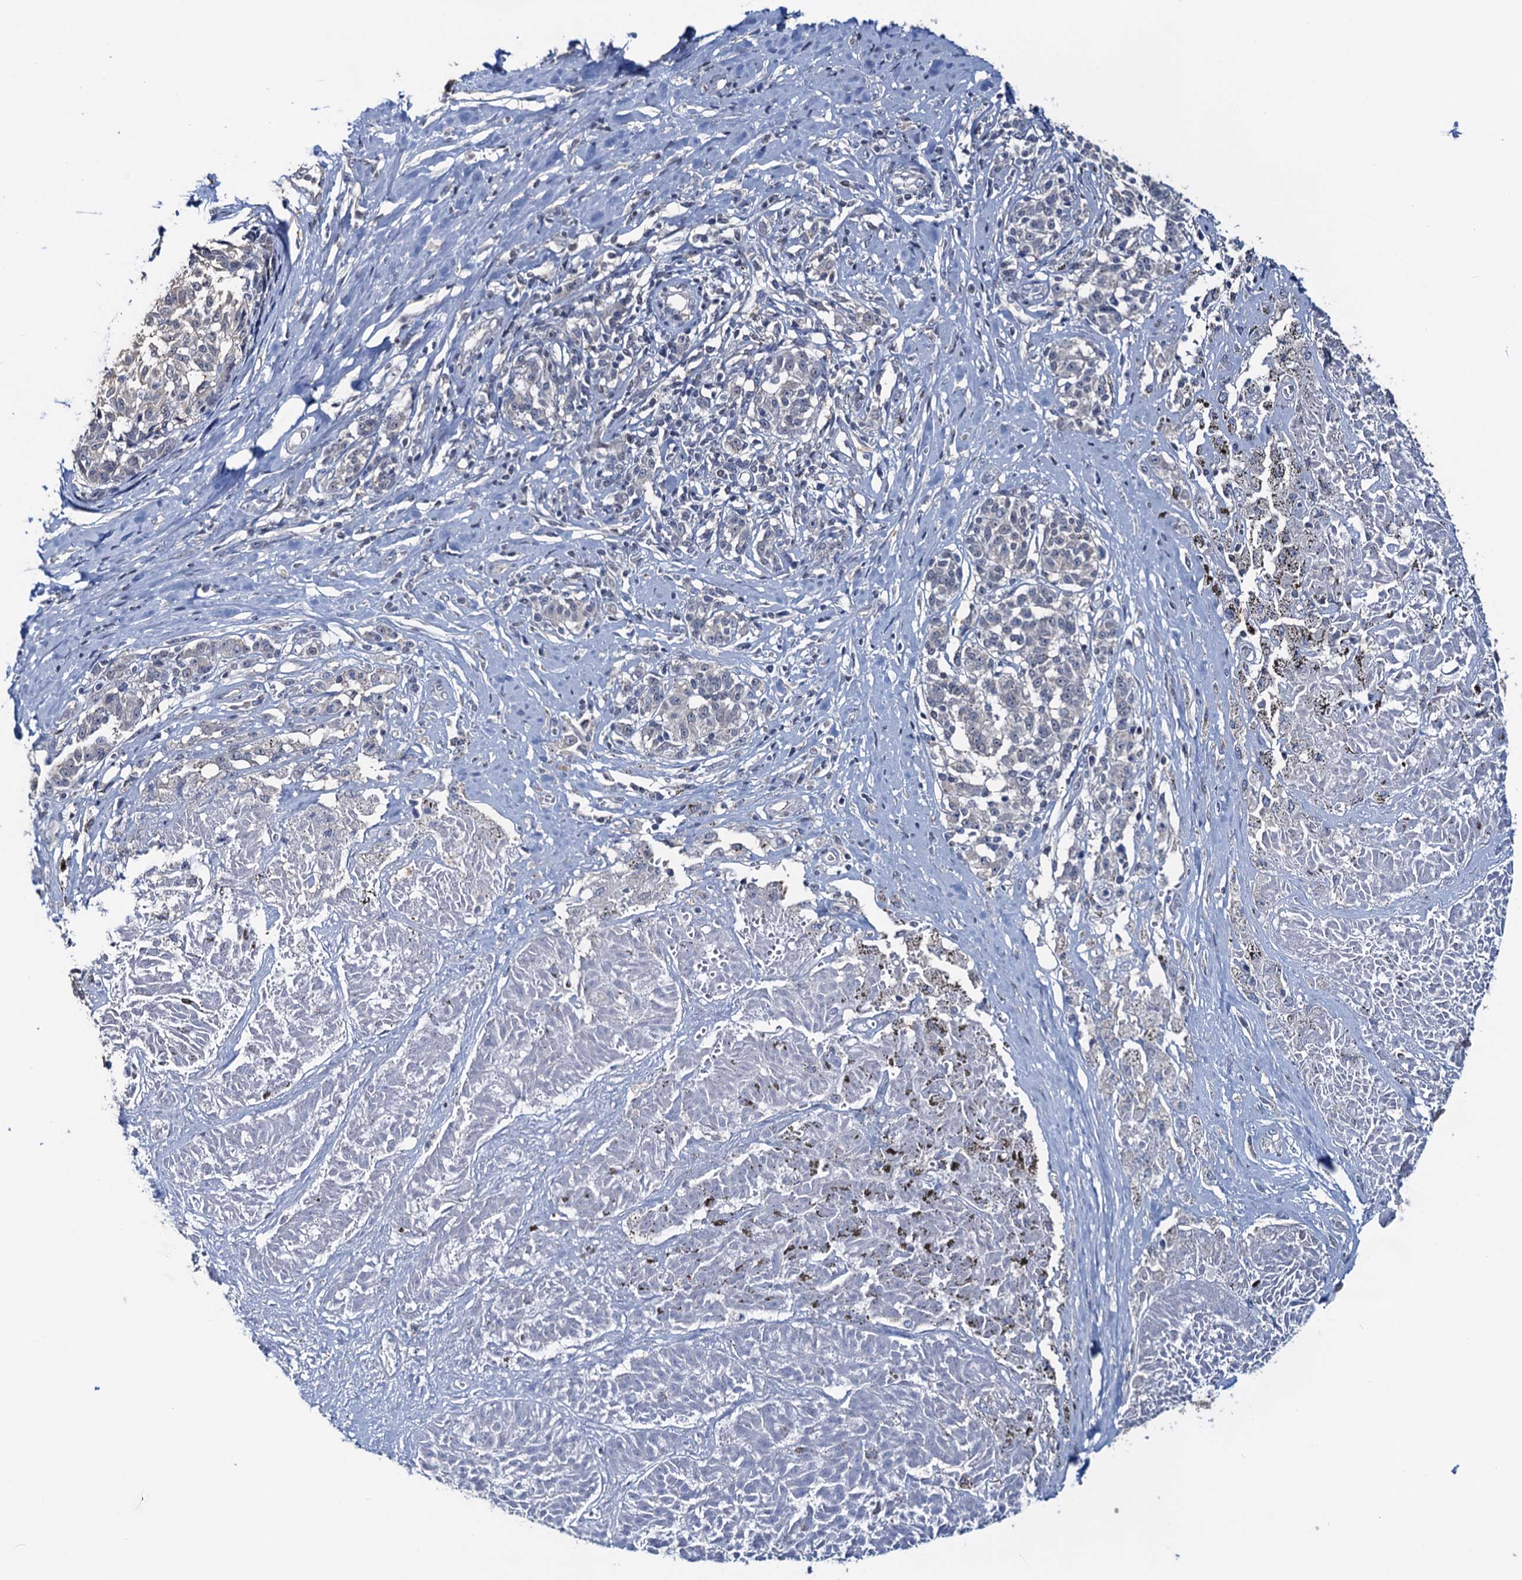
{"staining": {"intensity": "negative", "quantity": "none", "location": "none"}, "tissue": "melanoma", "cell_type": "Tumor cells", "image_type": "cancer", "snomed": [{"axis": "morphology", "description": "Malignant melanoma, NOS"}, {"axis": "topography", "description": "Skin"}], "caption": "The histopathology image reveals no significant staining in tumor cells of melanoma. (DAB (3,3'-diaminobenzidine) immunohistochemistry (IHC), high magnification).", "gene": "RTKN2", "patient": {"sex": "female", "age": 72}}